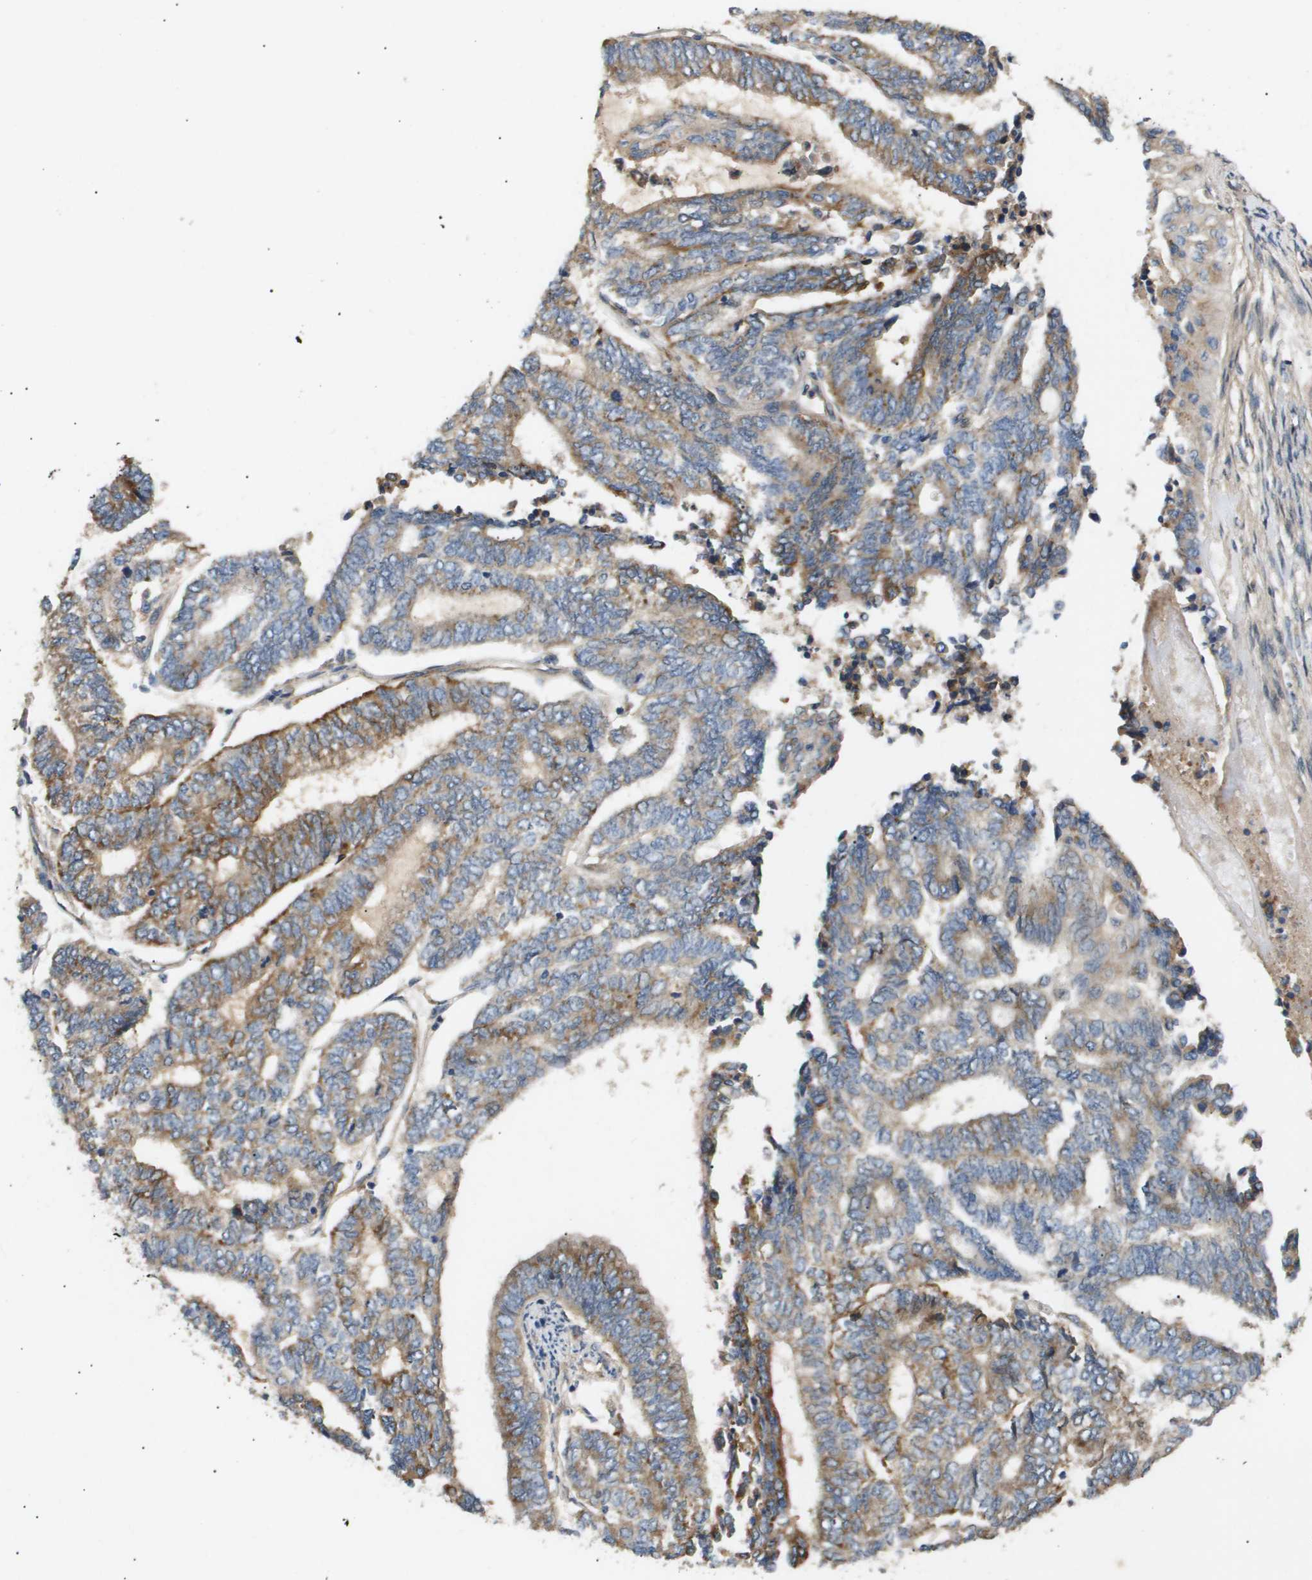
{"staining": {"intensity": "moderate", "quantity": ">75%", "location": "cytoplasmic/membranous"}, "tissue": "endometrial cancer", "cell_type": "Tumor cells", "image_type": "cancer", "snomed": [{"axis": "morphology", "description": "Adenocarcinoma, NOS"}, {"axis": "topography", "description": "Uterus"}, {"axis": "topography", "description": "Endometrium"}], "caption": "This is a photomicrograph of immunohistochemistry (IHC) staining of endometrial cancer, which shows moderate positivity in the cytoplasmic/membranous of tumor cells.", "gene": "LYSMD3", "patient": {"sex": "female", "age": 70}}